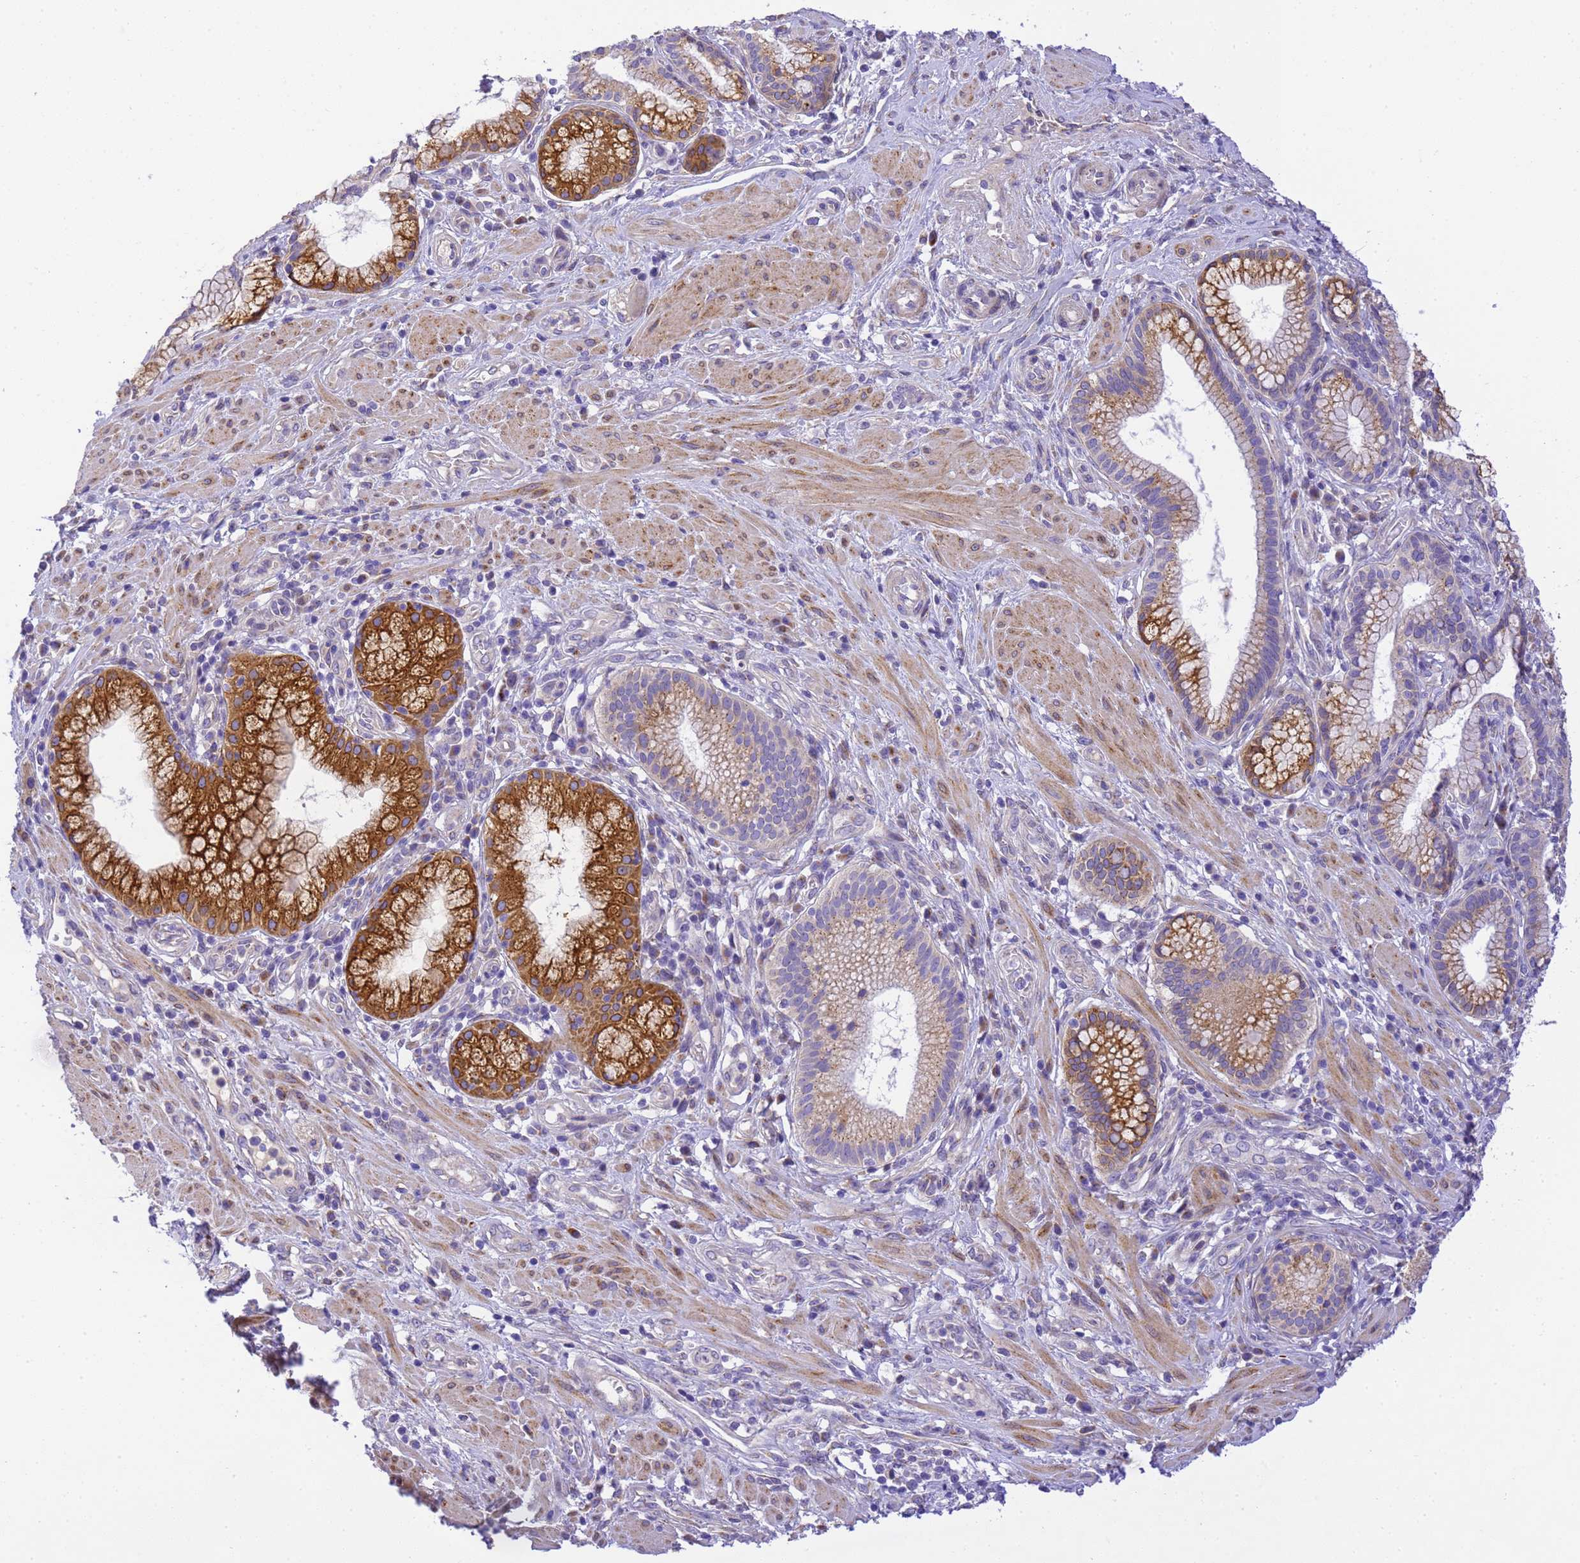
{"staining": {"intensity": "strong", "quantity": "25%-75%", "location": "cytoplasmic/membranous"}, "tissue": "pancreatic cancer", "cell_type": "Tumor cells", "image_type": "cancer", "snomed": [{"axis": "morphology", "description": "Adenocarcinoma, NOS"}, {"axis": "topography", "description": "Pancreas"}], "caption": "Brown immunohistochemical staining in human pancreatic cancer (adenocarcinoma) demonstrates strong cytoplasmic/membranous staining in approximately 25%-75% of tumor cells.", "gene": "RHBDD3", "patient": {"sex": "male", "age": 72}}